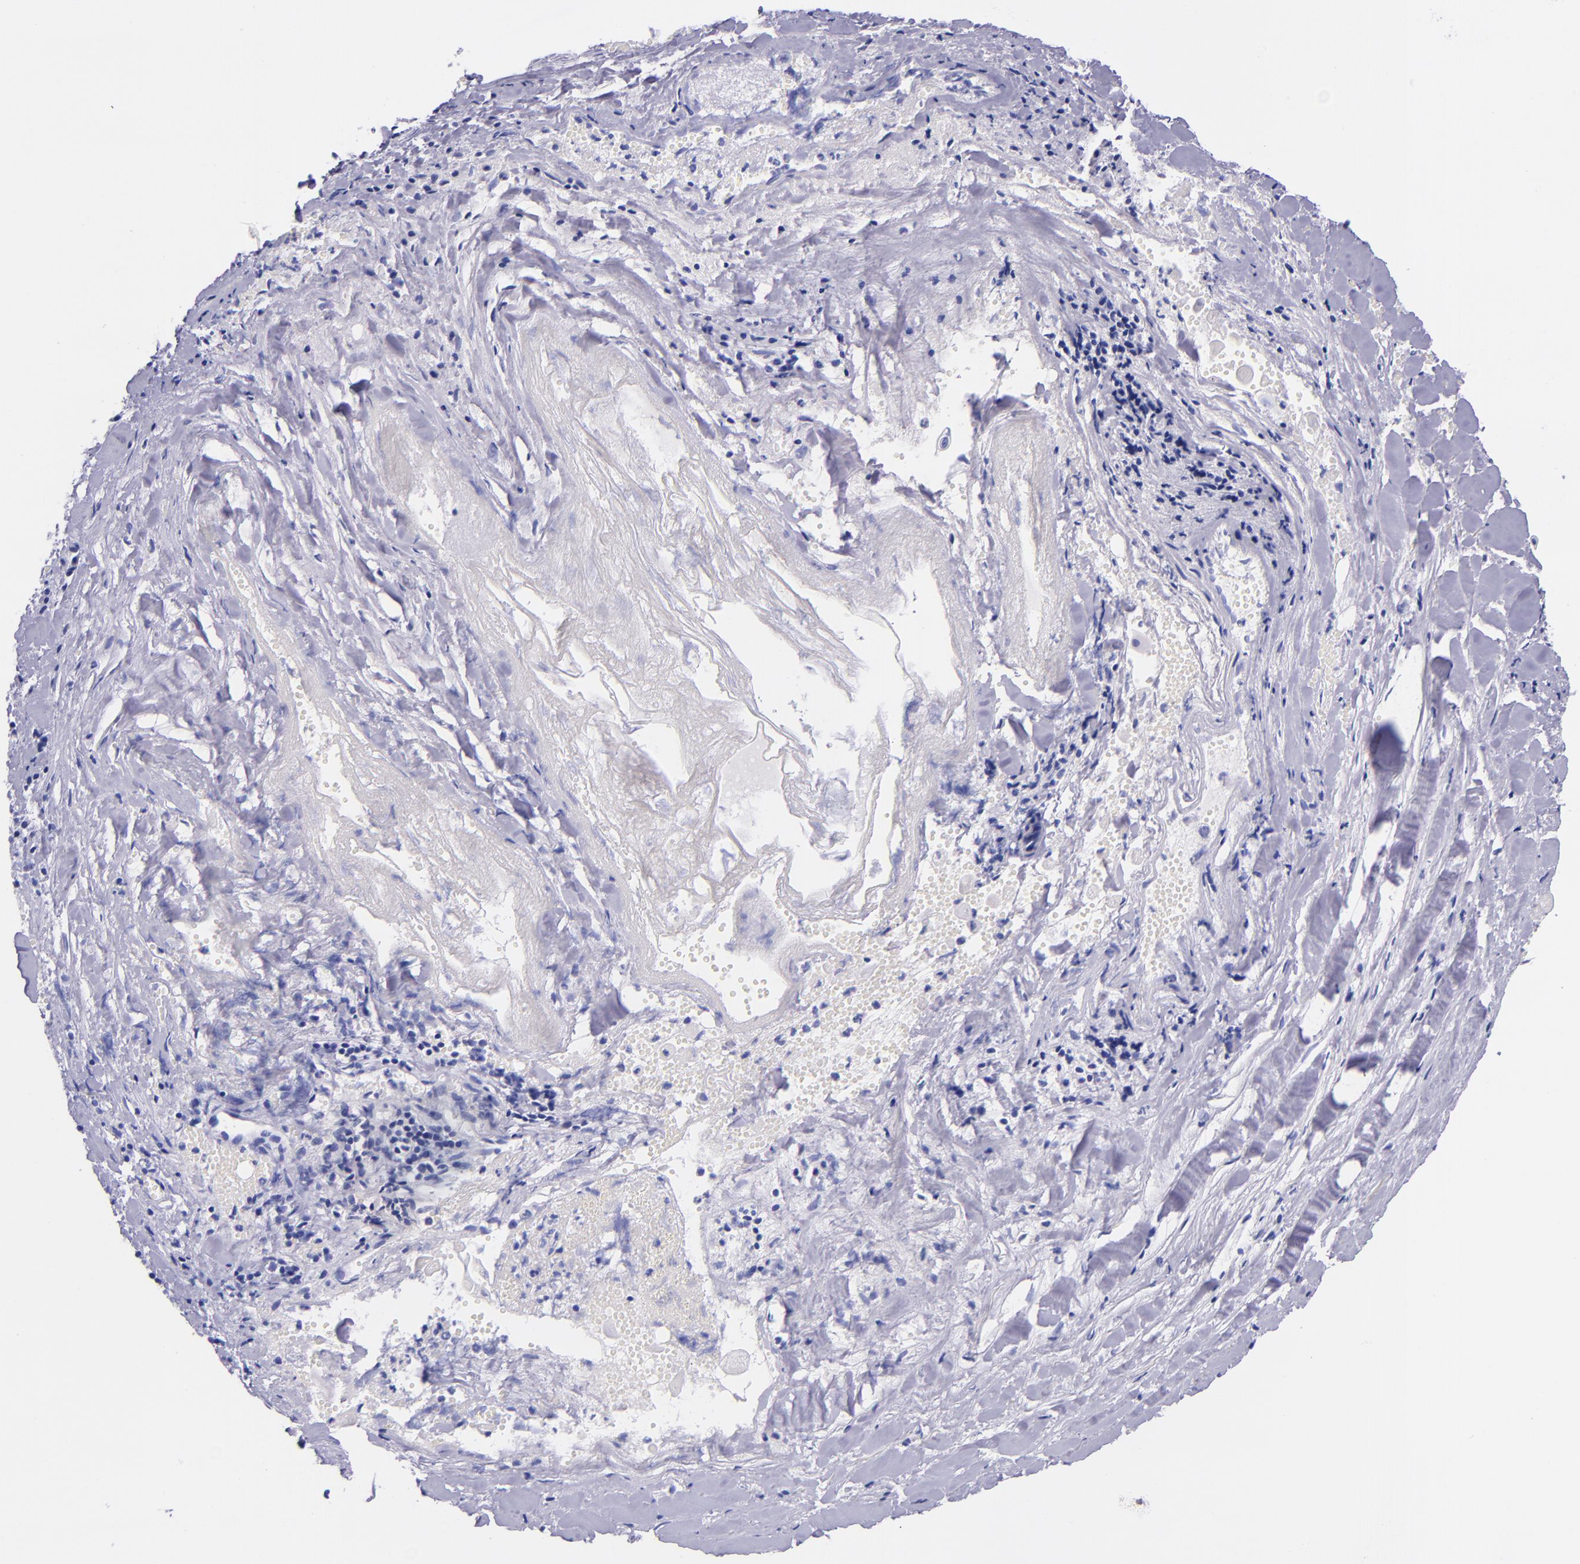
{"staining": {"intensity": "negative", "quantity": "none", "location": "none"}, "tissue": "lung cancer", "cell_type": "Tumor cells", "image_type": "cancer", "snomed": [{"axis": "morphology", "description": "Adenocarcinoma, NOS"}, {"axis": "topography", "description": "Lung"}], "caption": "A high-resolution image shows immunohistochemistry staining of lung adenocarcinoma, which displays no significant staining in tumor cells.", "gene": "MBP", "patient": {"sex": "male", "age": 60}}